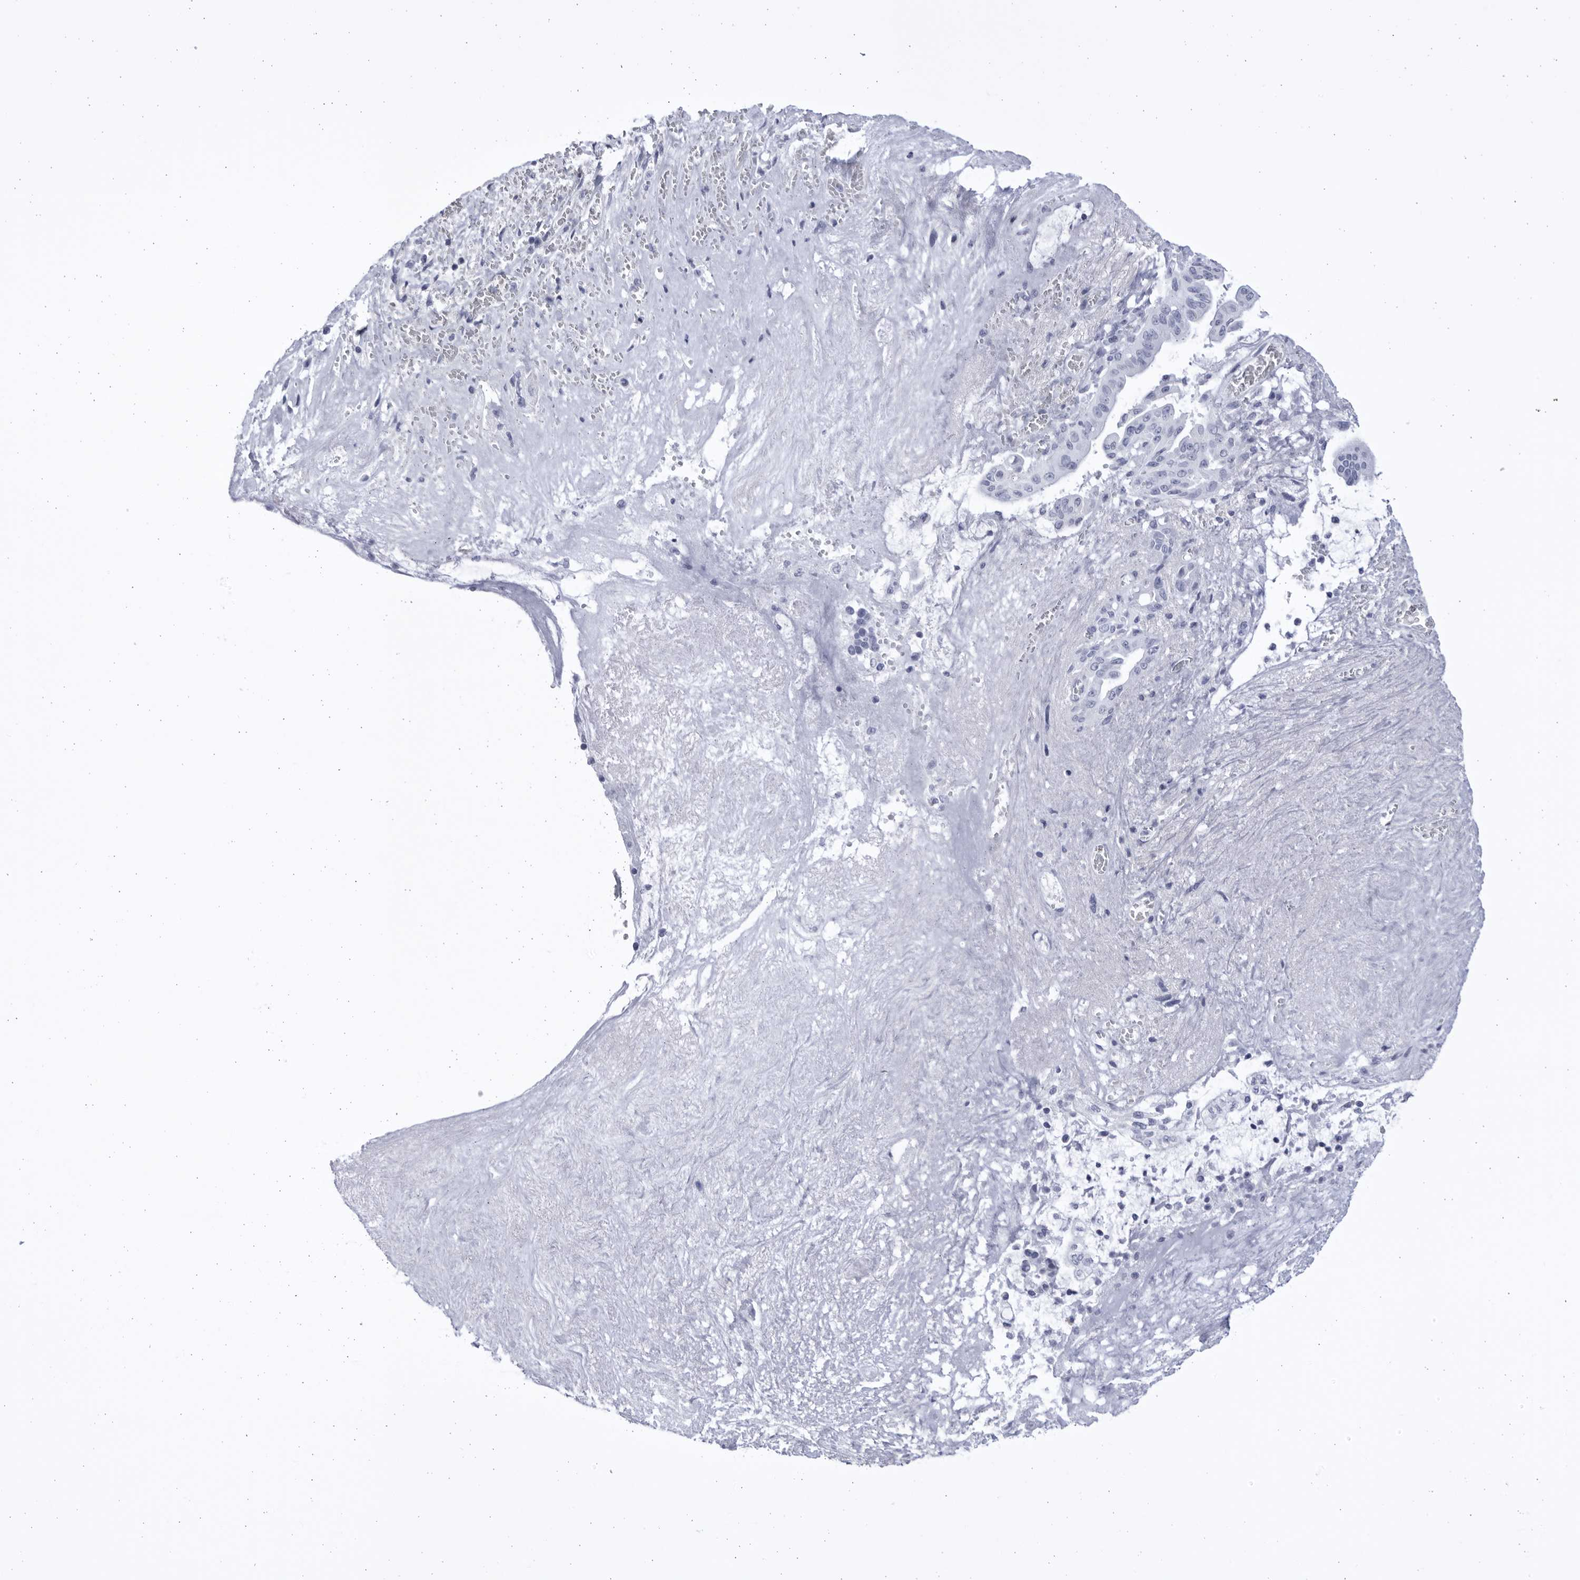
{"staining": {"intensity": "negative", "quantity": "none", "location": "none"}, "tissue": "pancreatic cancer", "cell_type": "Tumor cells", "image_type": "cancer", "snomed": [{"axis": "morphology", "description": "Adenocarcinoma, NOS"}, {"axis": "topography", "description": "Pancreas"}], "caption": "Pancreatic adenocarcinoma stained for a protein using IHC exhibits no staining tumor cells.", "gene": "CCDC181", "patient": {"sex": "male", "age": 58}}